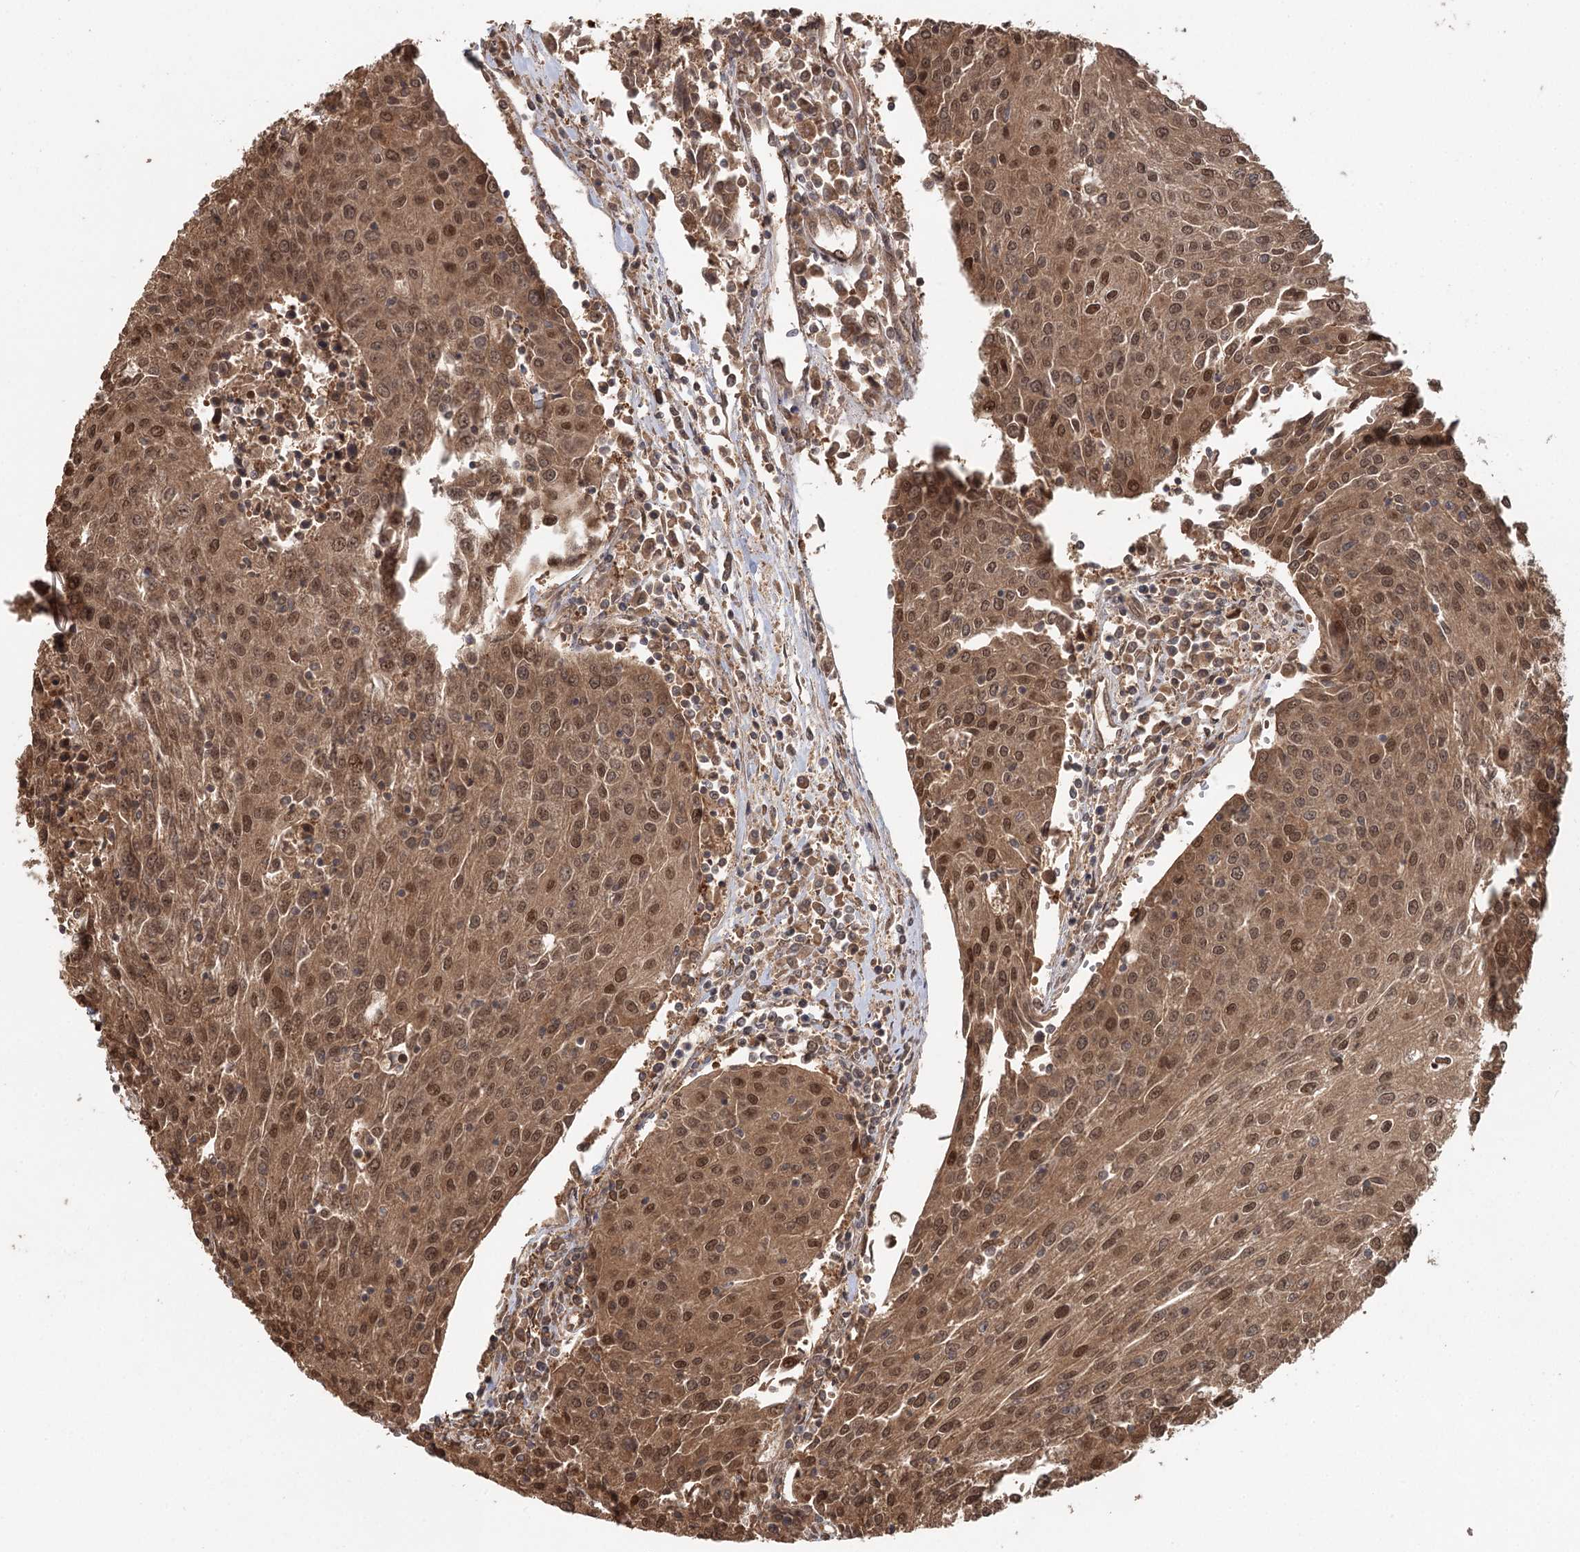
{"staining": {"intensity": "moderate", "quantity": ">75%", "location": "cytoplasmic/membranous,nuclear"}, "tissue": "urothelial cancer", "cell_type": "Tumor cells", "image_type": "cancer", "snomed": [{"axis": "morphology", "description": "Urothelial carcinoma, High grade"}, {"axis": "topography", "description": "Urinary bladder"}], "caption": "DAB (3,3'-diaminobenzidine) immunohistochemical staining of urothelial cancer demonstrates moderate cytoplasmic/membranous and nuclear protein expression in approximately >75% of tumor cells.", "gene": "N6AMT1", "patient": {"sex": "female", "age": 85}}